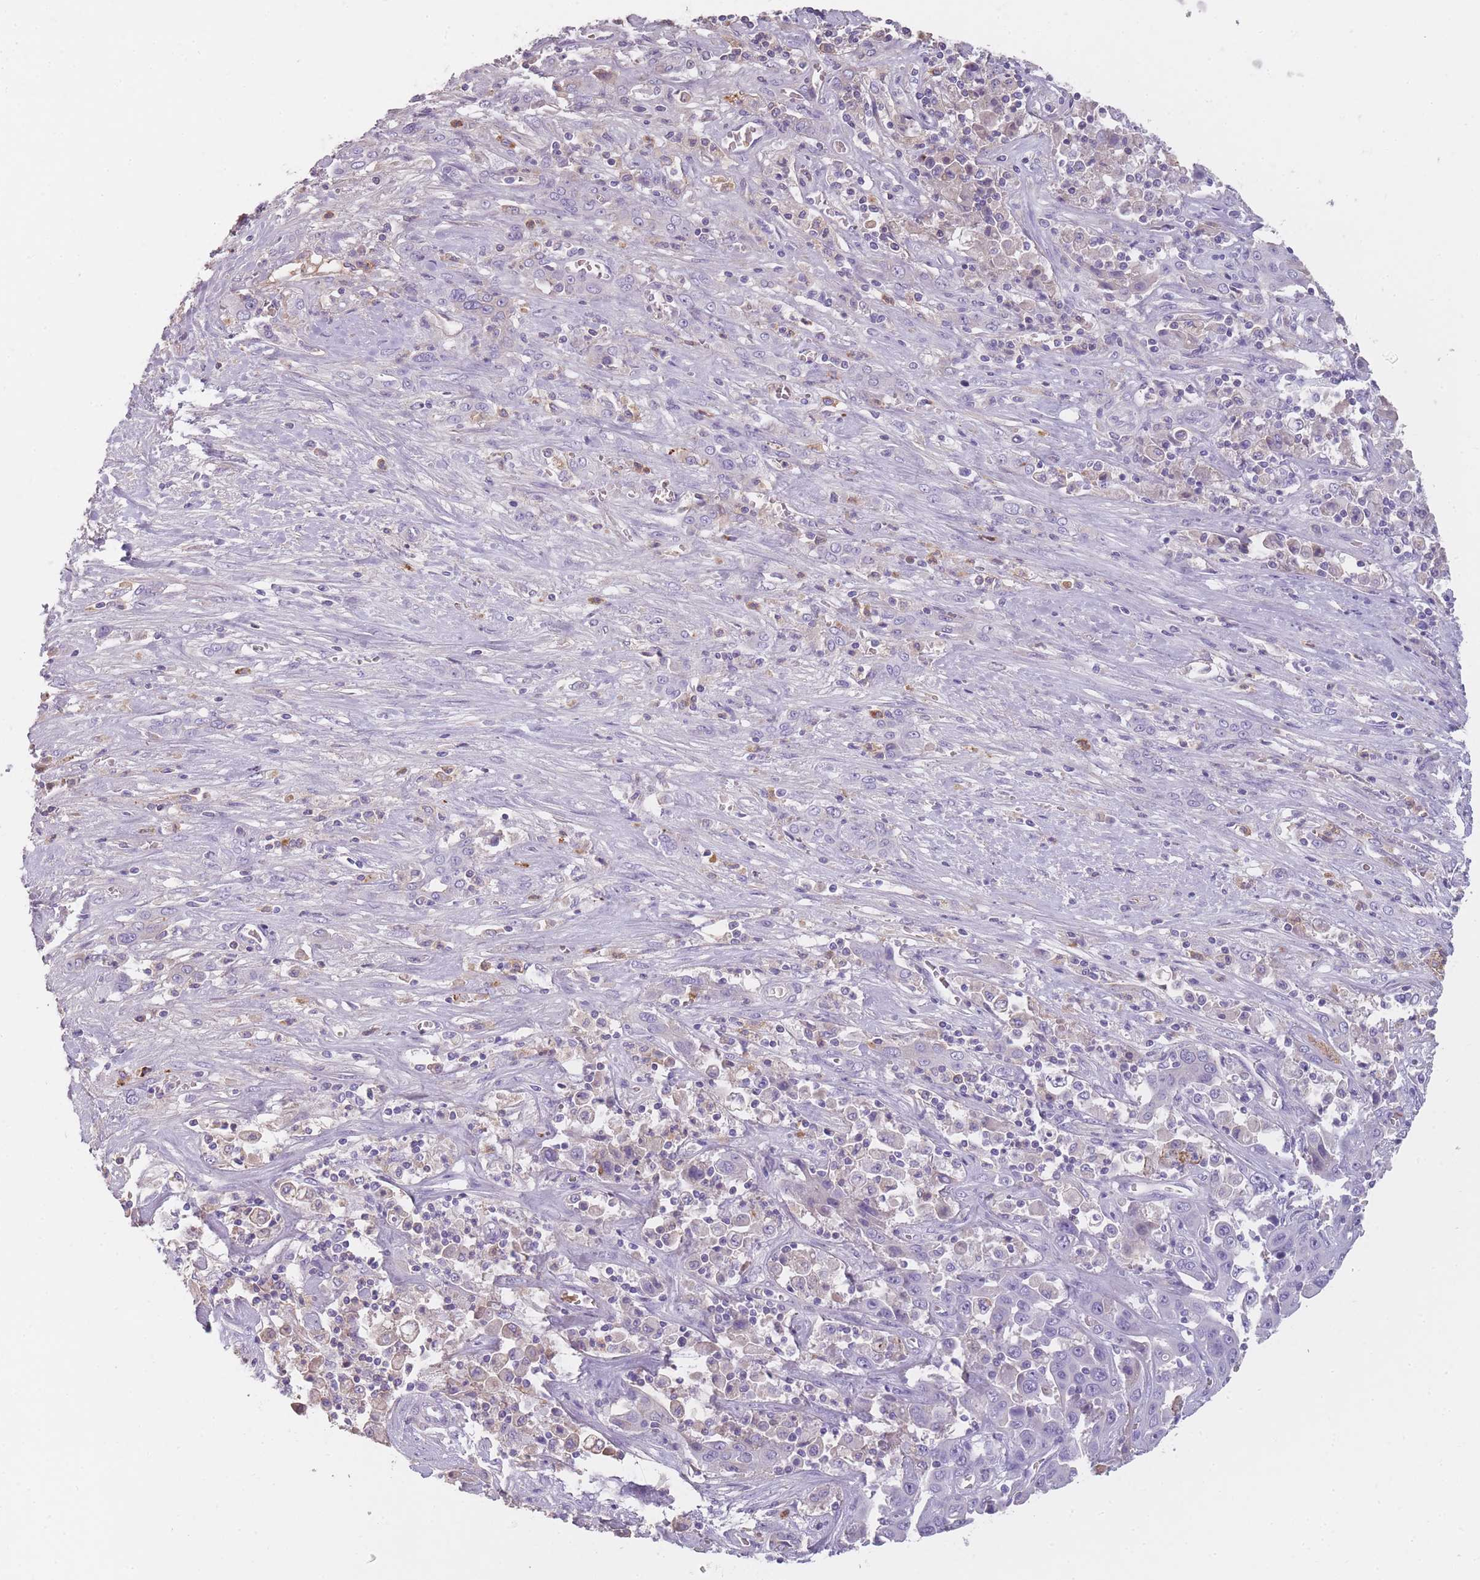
{"staining": {"intensity": "negative", "quantity": "none", "location": "none"}, "tissue": "liver cancer", "cell_type": "Tumor cells", "image_type": "cancer", "snomed": [{"axis": "morphology", "description": "Cholangiocarcinoma"}, {"axis": "topography", "description": "Liver"}], "caption": "This is a micrograph of immunohistochemistry staining of liver cancer, which shows no expression in tumor cells.", "gene": "CR1L", "patient": {"sex": "female", "age": 52}}